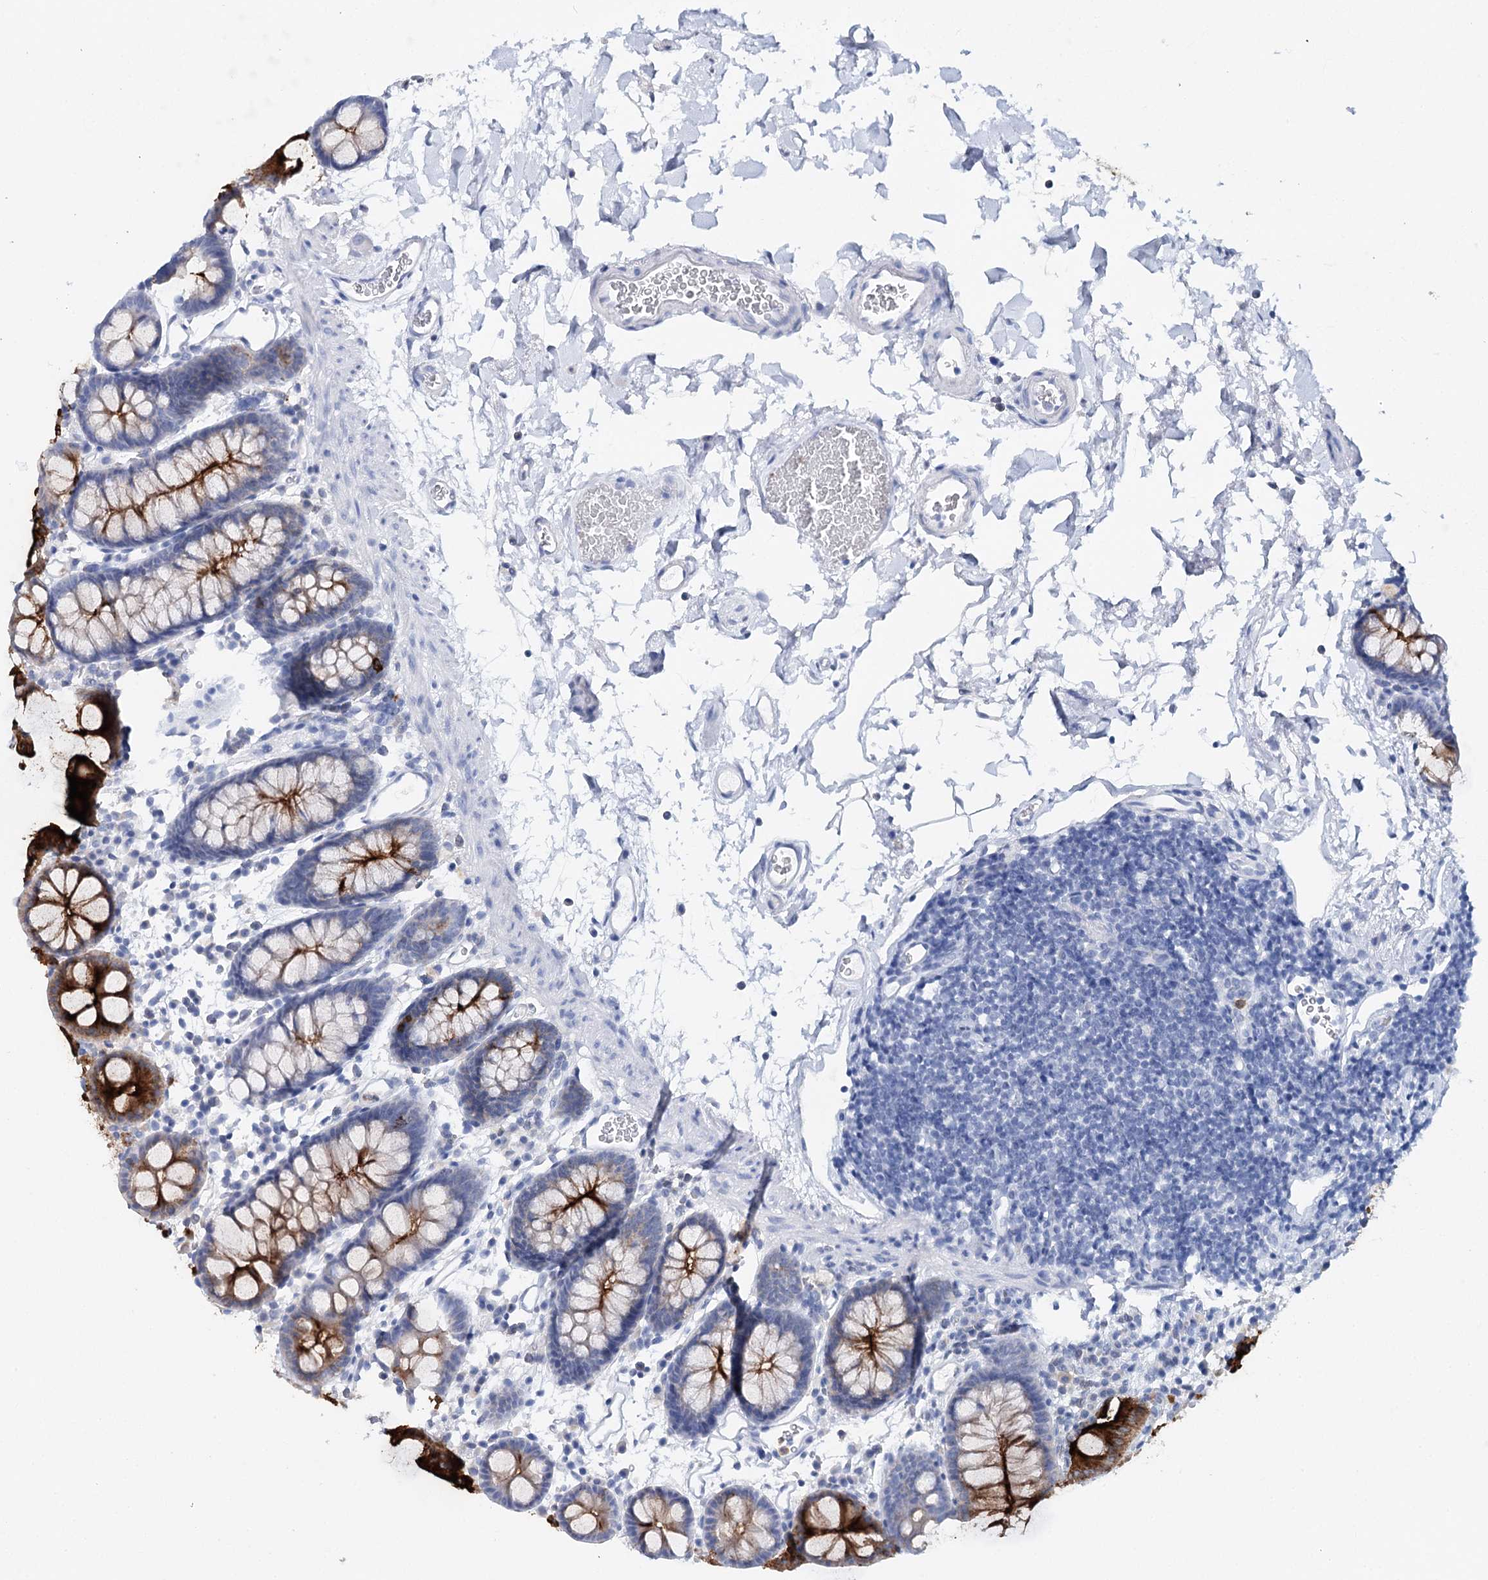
{"staining": {"intensity": "negative", "quantity": "none", "location": "none"}, "tissue": "colon", "cell_type": "Endothelial cells", "image_type": "normal", "snomed": [{"axis": "morphology", "description": "Normal tissue, NOS"}, {"axis": "topography", "description": "Colon"}], "caption": "High power microscopy image of an immunohistochemistry (IHC) photomicrograph of unremarkable colon, revealing no significant positivity in endothelial cells. (DAB immunohistochemistry visualized using brightfield microscopy, high magnification).", "gene": "CEACAM8", "patient": {"sex": "male", "age": 75}}